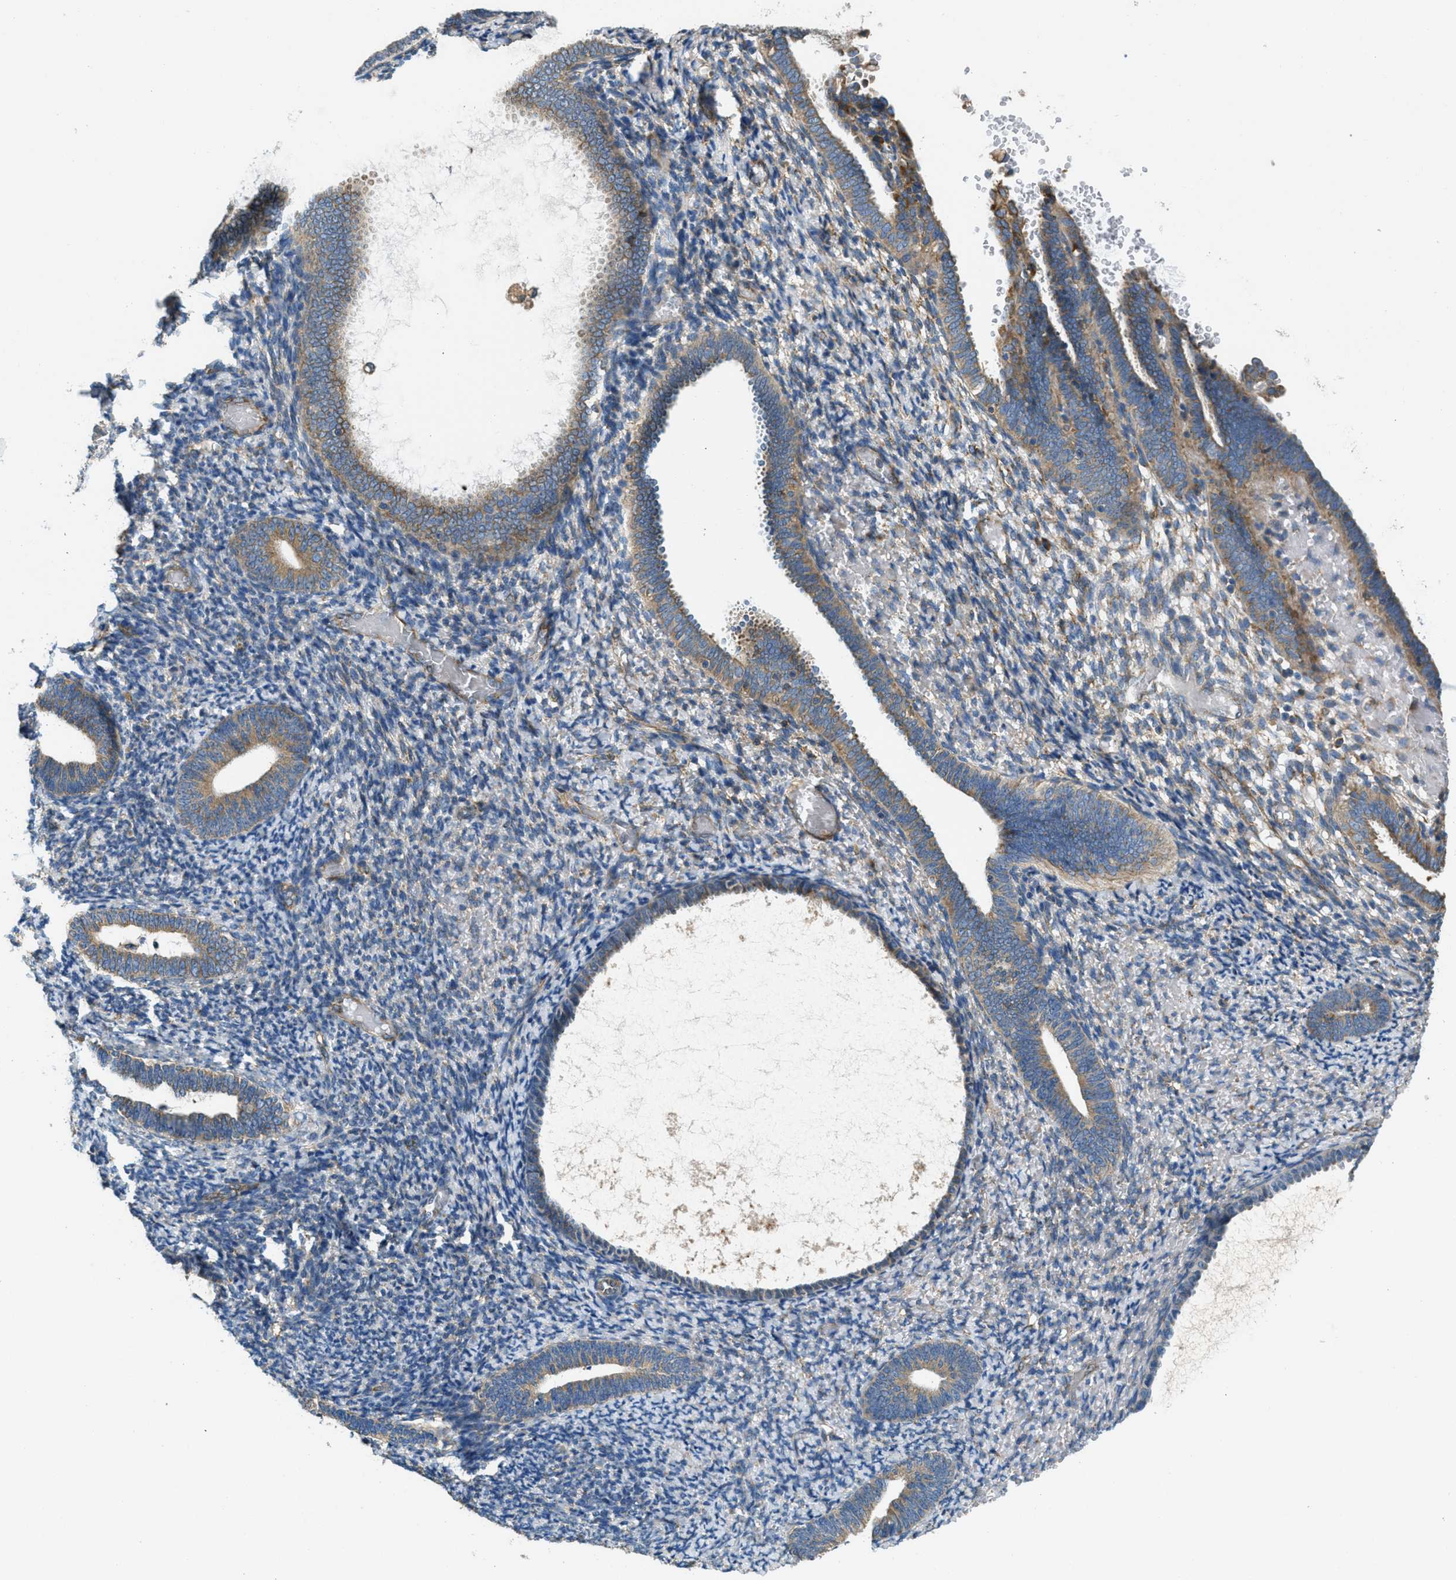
{"staining": {"intensity": "negative", "quantity": "none", "location": "none"}, "tissue": "endometrium", "cell_type": "Cells in endometrial stroma", "image_type": "normal", "snomed": [{"axis": "morphology", "description": "Normal tissue, NOS"}, {"axis": "topography", "description": "Endometrium"}], "caption": "Histopathology image shows no protein positivity in cells in endometrial stroma of unremarkable endometrium.", "gene": "GIMAP8", "patient": {"sex": "female", "age": 66}}